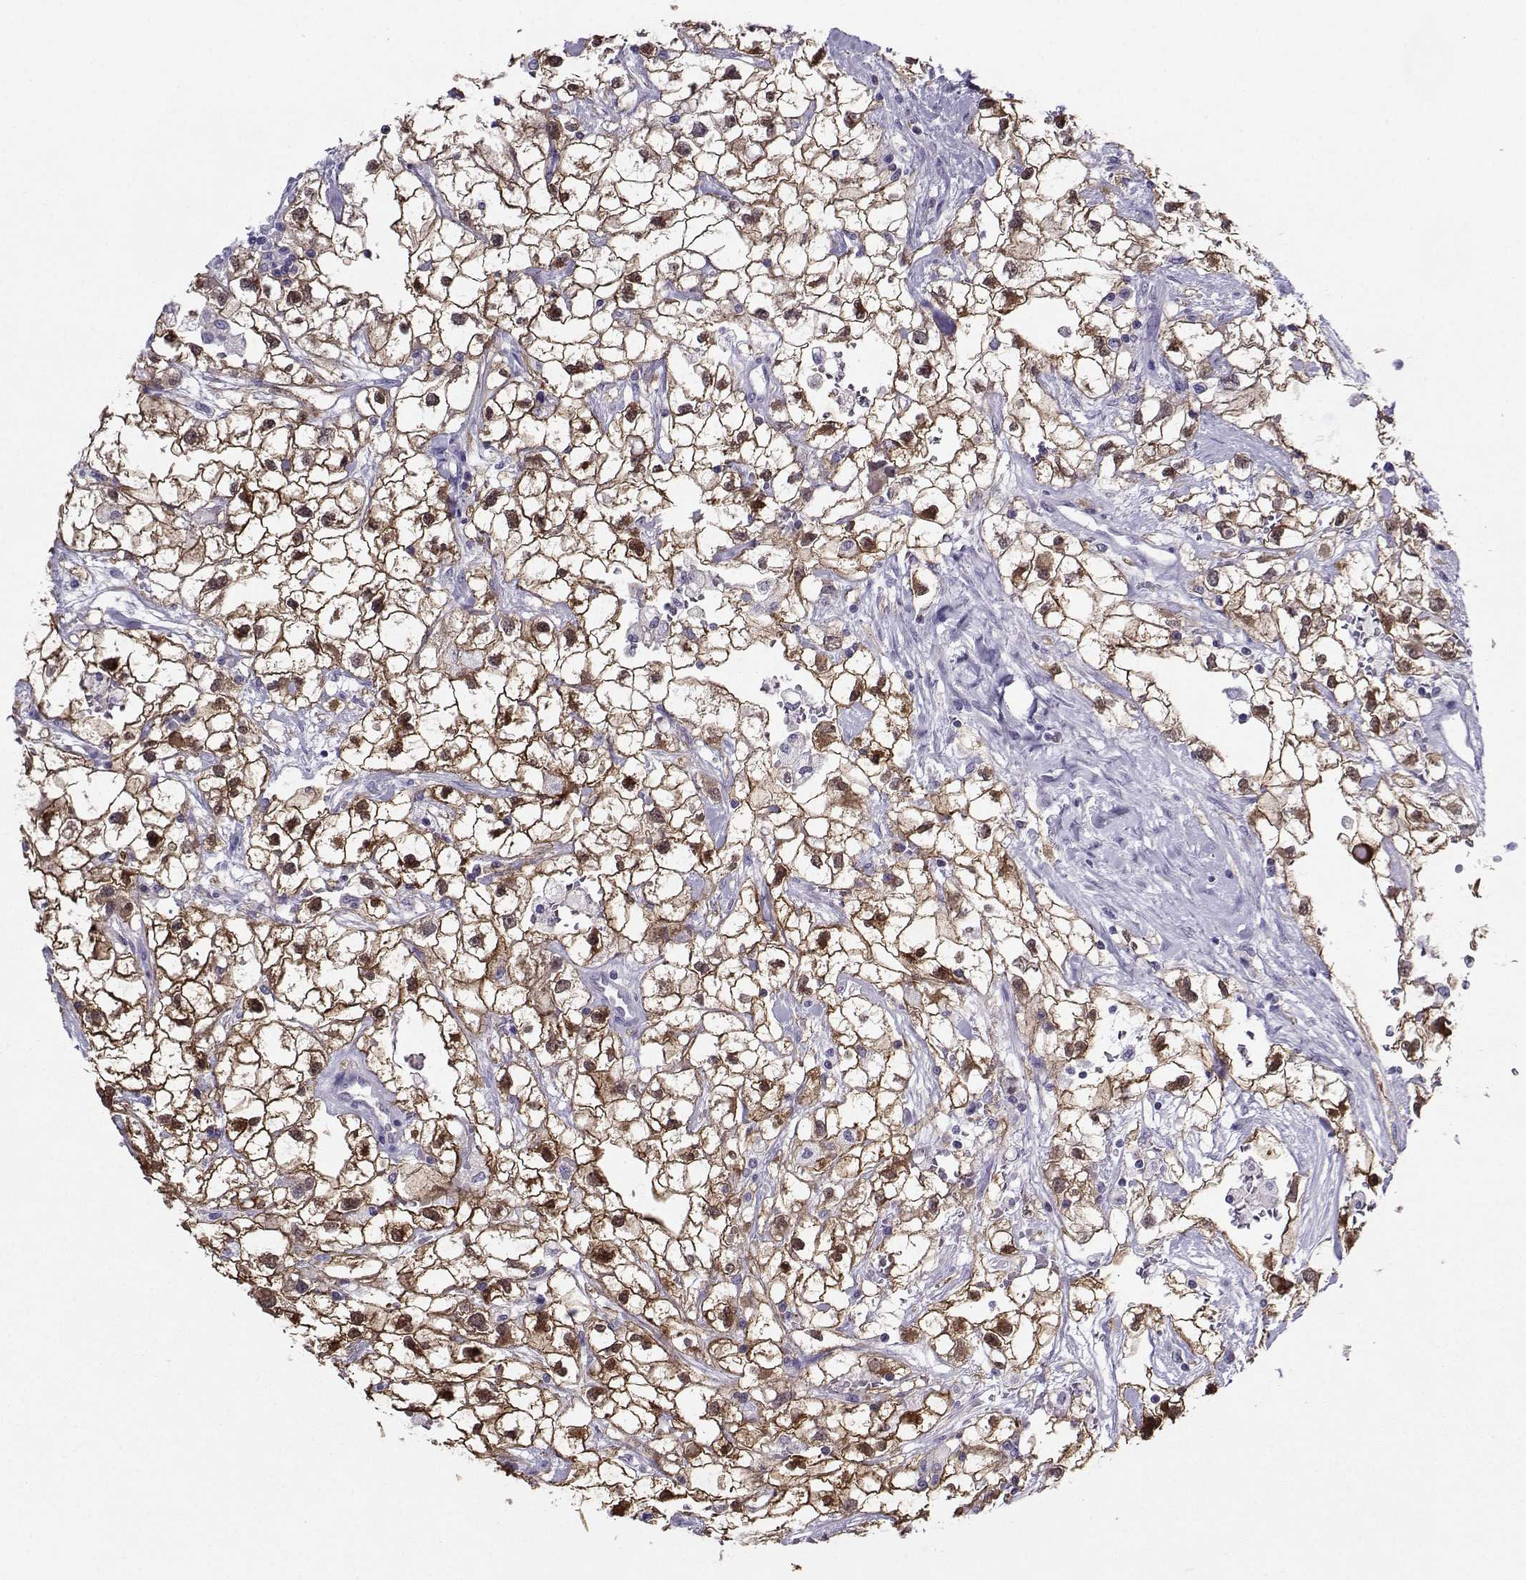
{"staining": {"intensity": "strong", "quantity": ">75%", "location": "cytoplasmic/membranous,nuclear"}, "tissue": "renal cancer", "cell_type": "Tumor cells", "image_type": "cancer", "snomed": [{"axis": "morphology", "description": "Adenocarcinoma, NOS"}, {"axis": "topography", "description": "Kidney"}], "caption": "Immunohistochemistry (IHC) histopathology image of renal cancer stained for a protein (brown), which demonstrates high levels of strong cytoplasmic/membranous and nuclear expression in approximately >75% of tumor cells.", "gene": "PGK1", "patient": {"sex": "male", "age": 59}}